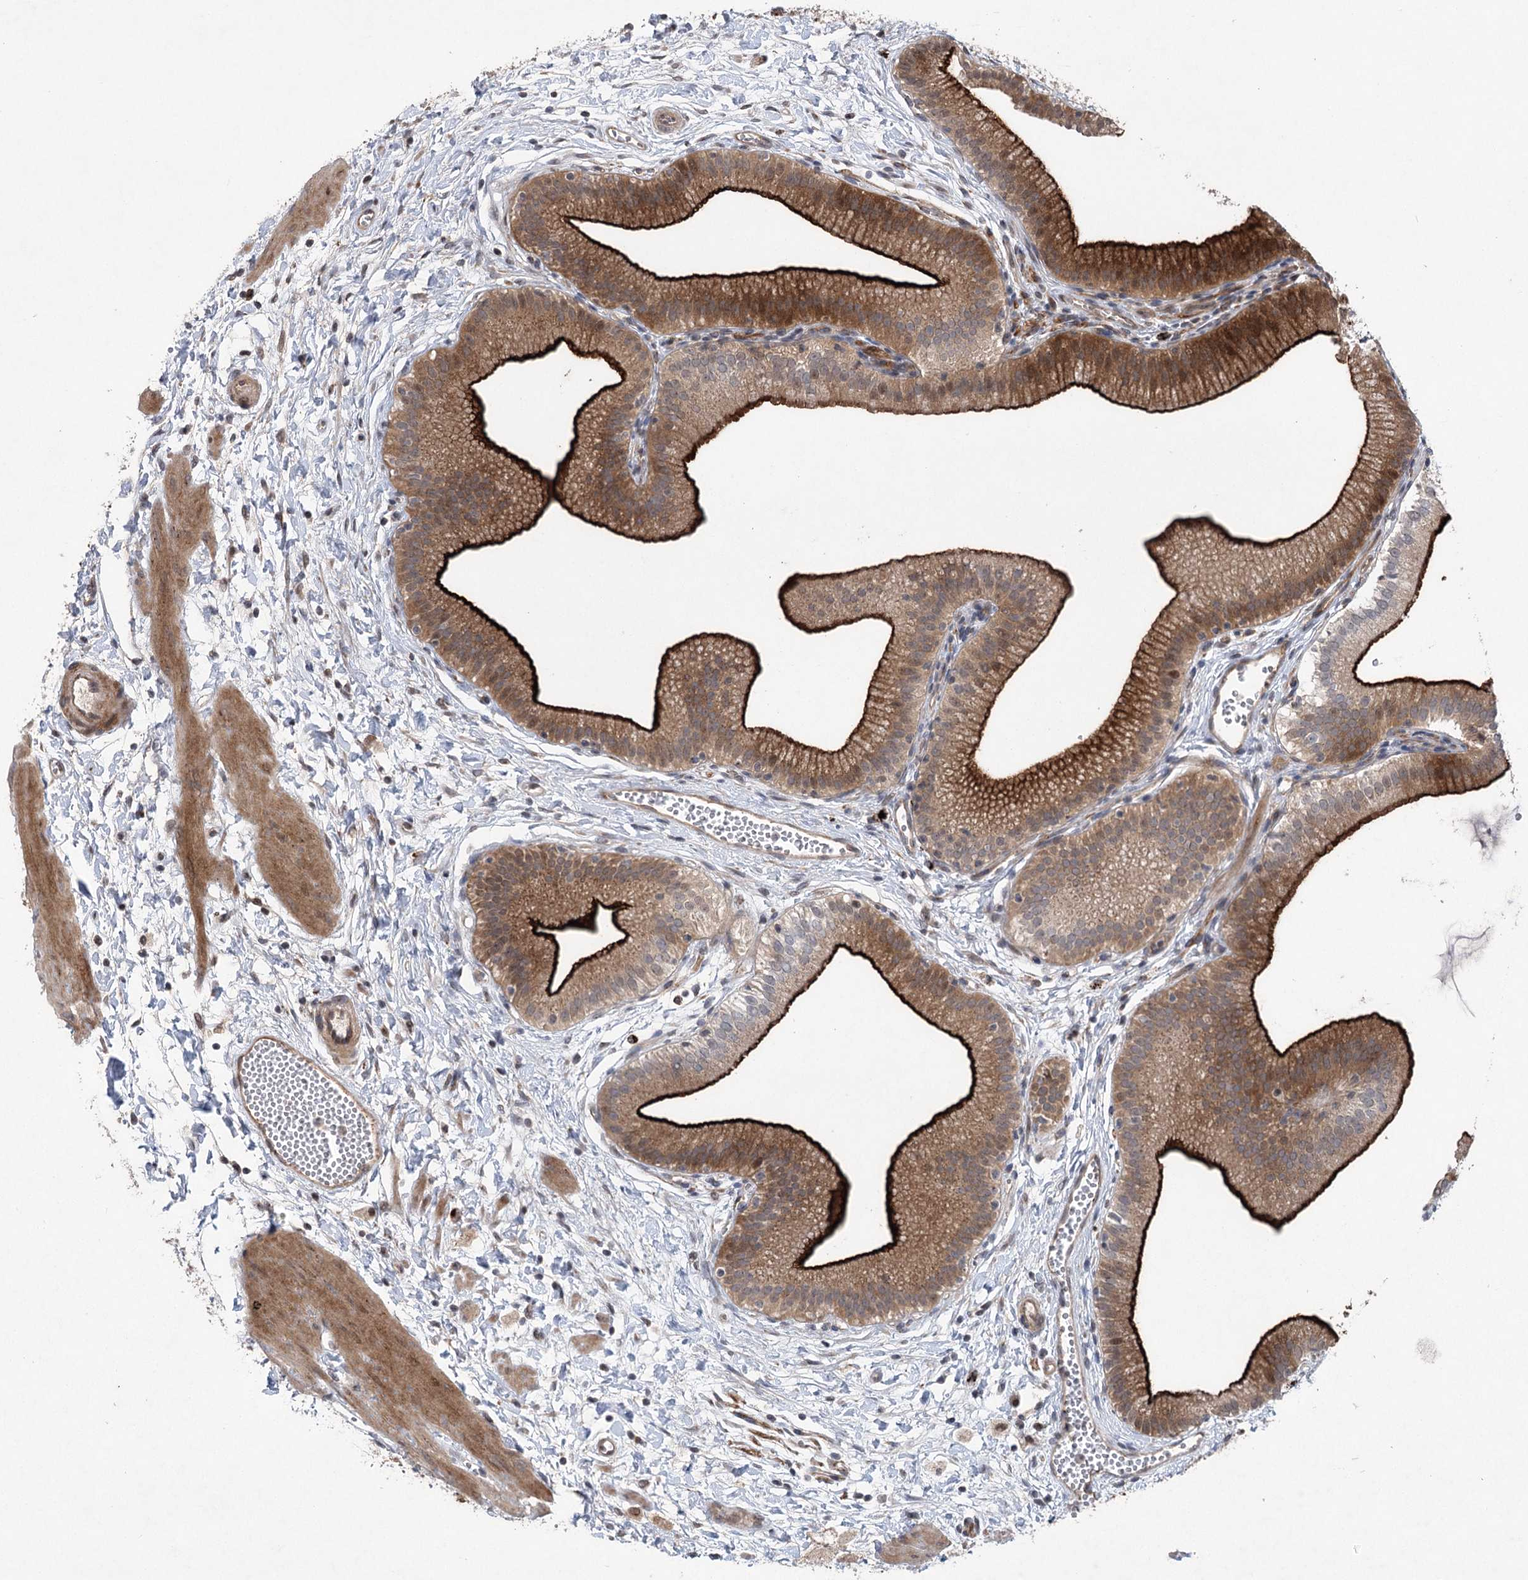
{"staining": {"intensity": "strong", "quantity": ">75%", "location": "cytoplasmic/membranous"}, "tissue": "gallbladder", "cell_type": "Glandular cells", "image_type": "normal", "snomed": [{"axis": "morphology", "description": "Normal tissue, NOS"}, {"axis": "topography", "description": "Gallbladder"}], "caption": "Human gallbladder stained with a brown dye demonstrates strong cytoplasmic/membranous positive expression in approximately >75% of glandular cells.", "gene": "METTL24", "patient": {"sex": "male", "age": 55}}